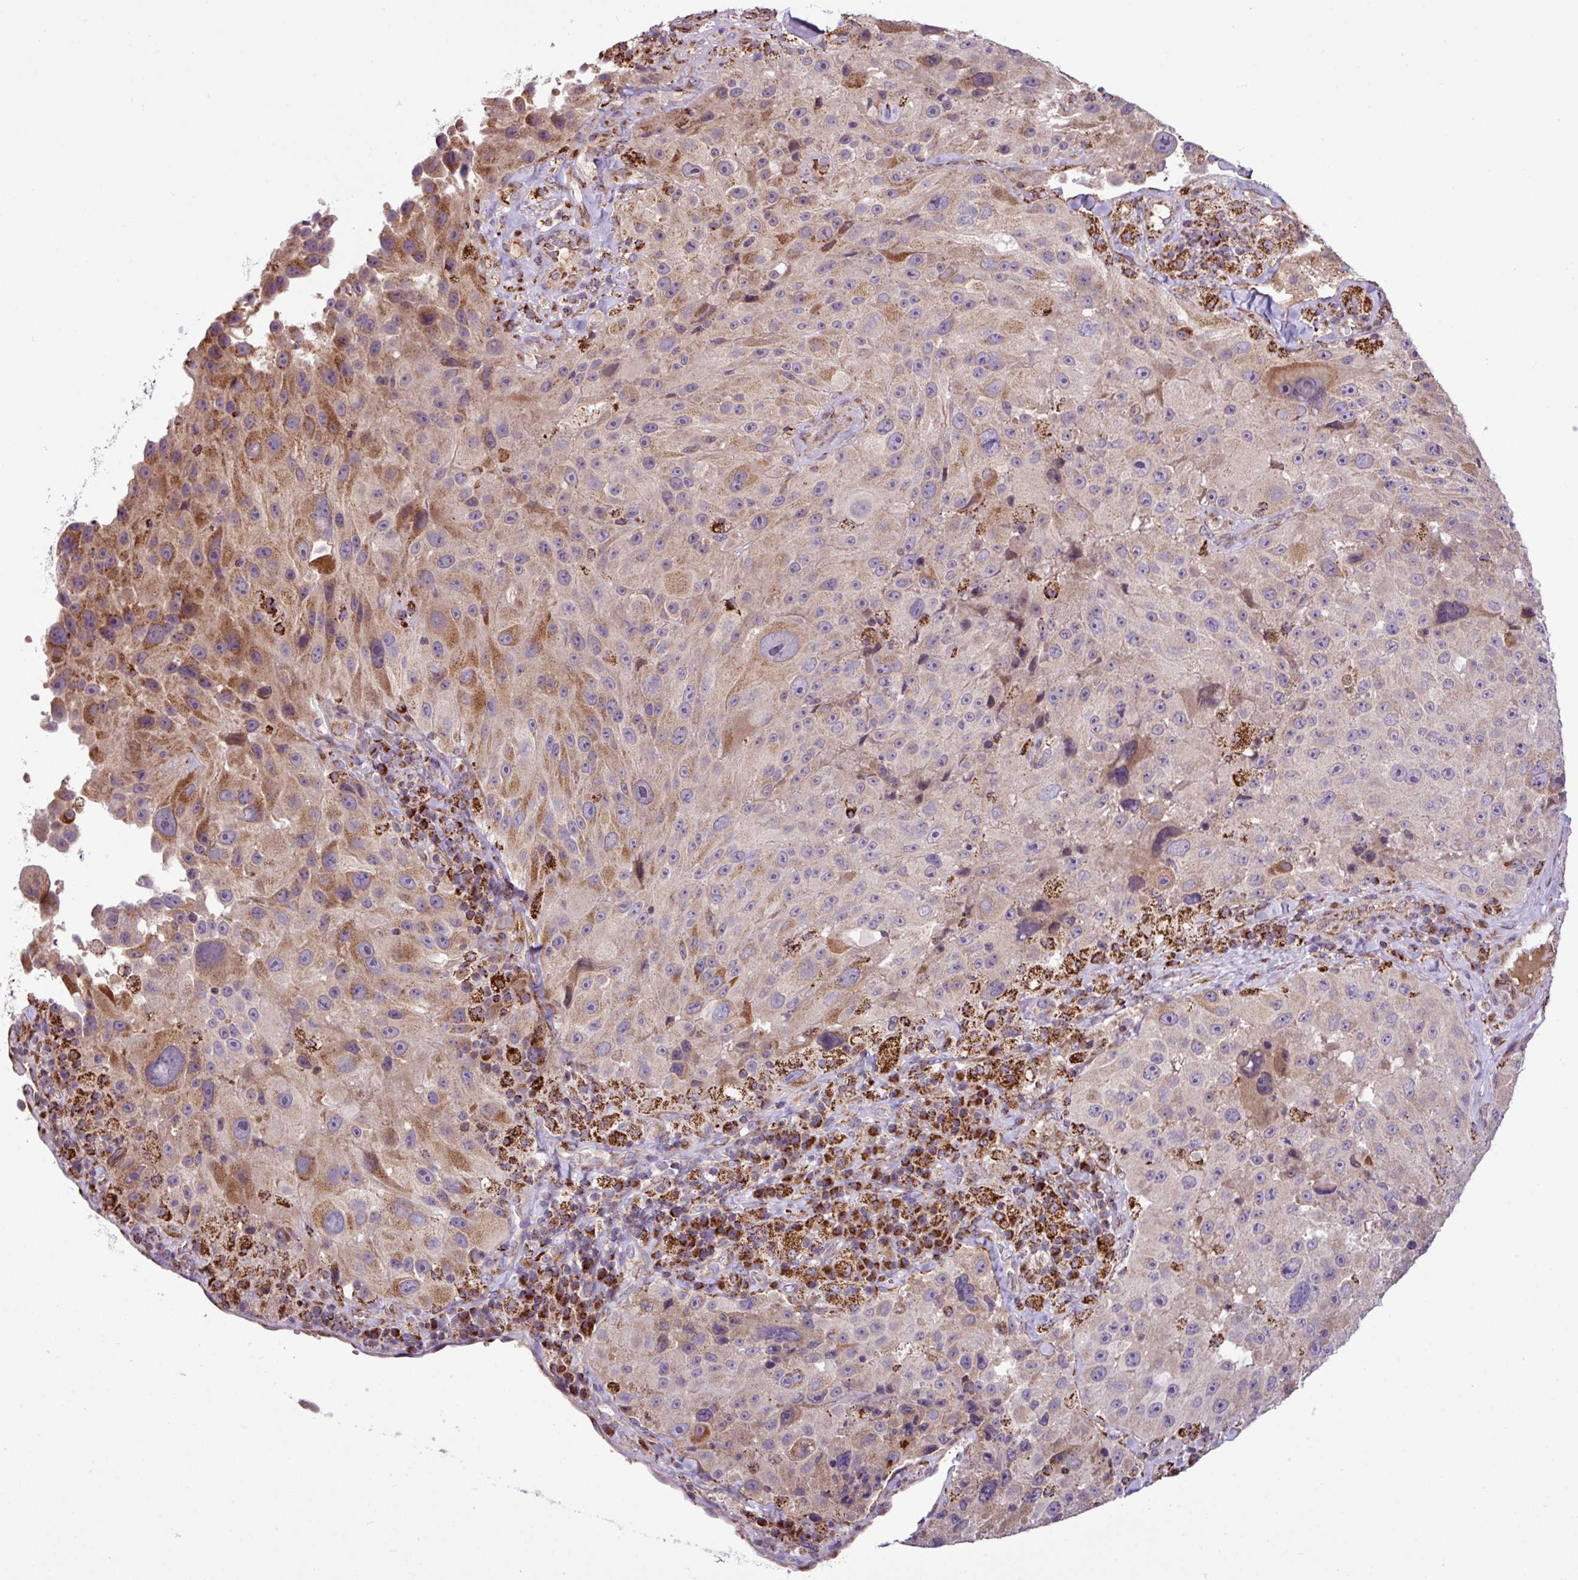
{"staining": {"intensity": "moderate", "quantity": "<25%", "location": "cytoplasmic/membranous"}, "tissue": "melanoma", "cell_type": "Tumor cells", "image_type": "cancer", "snomed": [{"axis": "morphology", "description": "Malignant melanoma, Metastatic site"}, {"axis": "topography", "description": "Lymph node"}], "caption": "This is an image of immunohistochemistry staining of malignant melanoma (metastatic site), which shows moderate positivity in the cytoplasmic/membranous of tumor cells.", "gene": "ZNF569", "patient": {"sex": "male", "age": 62}}